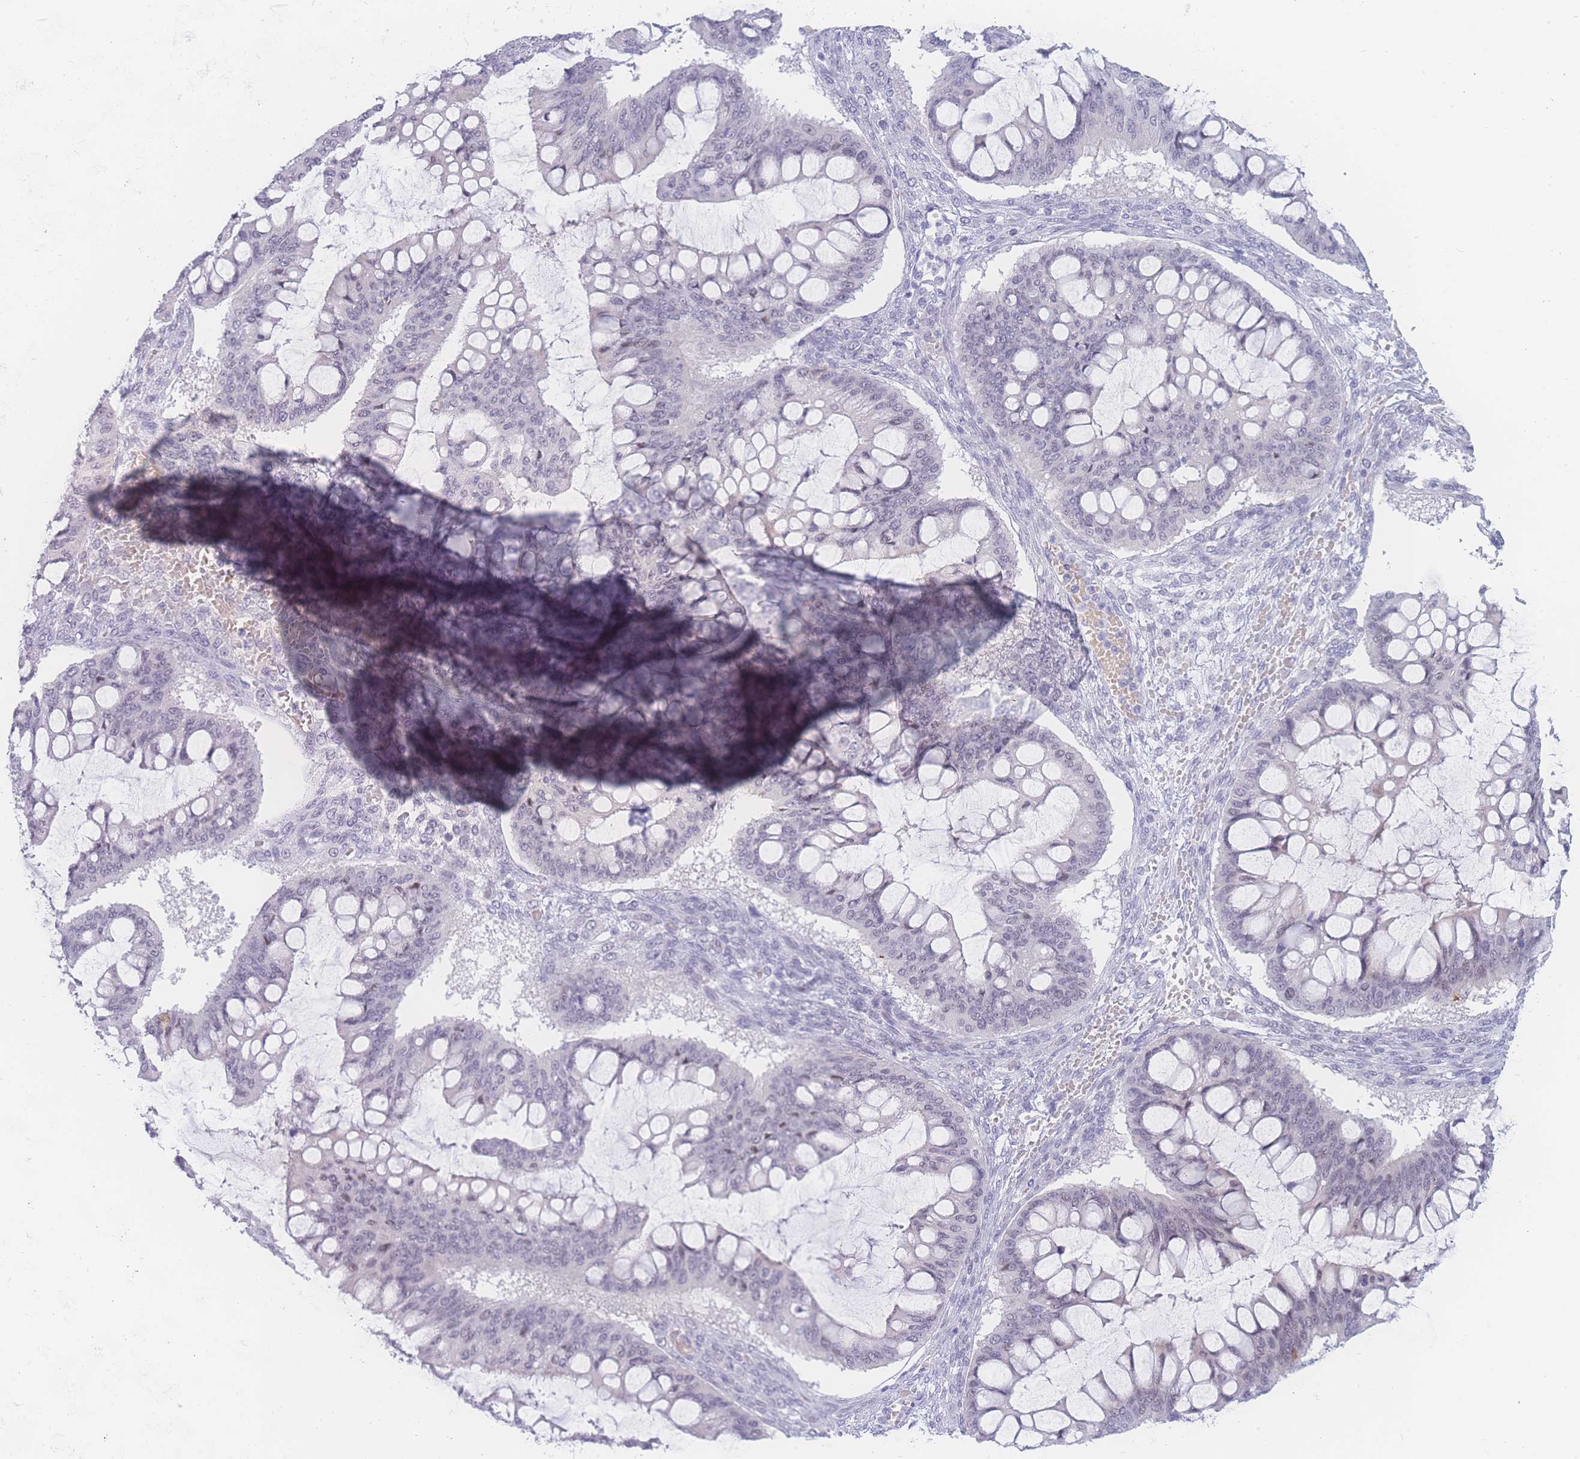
{"staining": {"intensity": "negative", "quantity": "none", "location": "none"}, "tissue": "ovarian cancer", "cell_type": "Tumor cells", "image_type": "cancer", "snomed": [{"axis": "morphology", "description": "Cystadenocarcinoma, mucinous, NOS"}, {"axis": "topography", "description": "Ovary"}], "caption": "A photomicrograph of ovarian cancer stained for a protein shows no brown staining in tumor cells.", "gene": "PRSS22", "patient": {"sex": "female", "age": 73}}